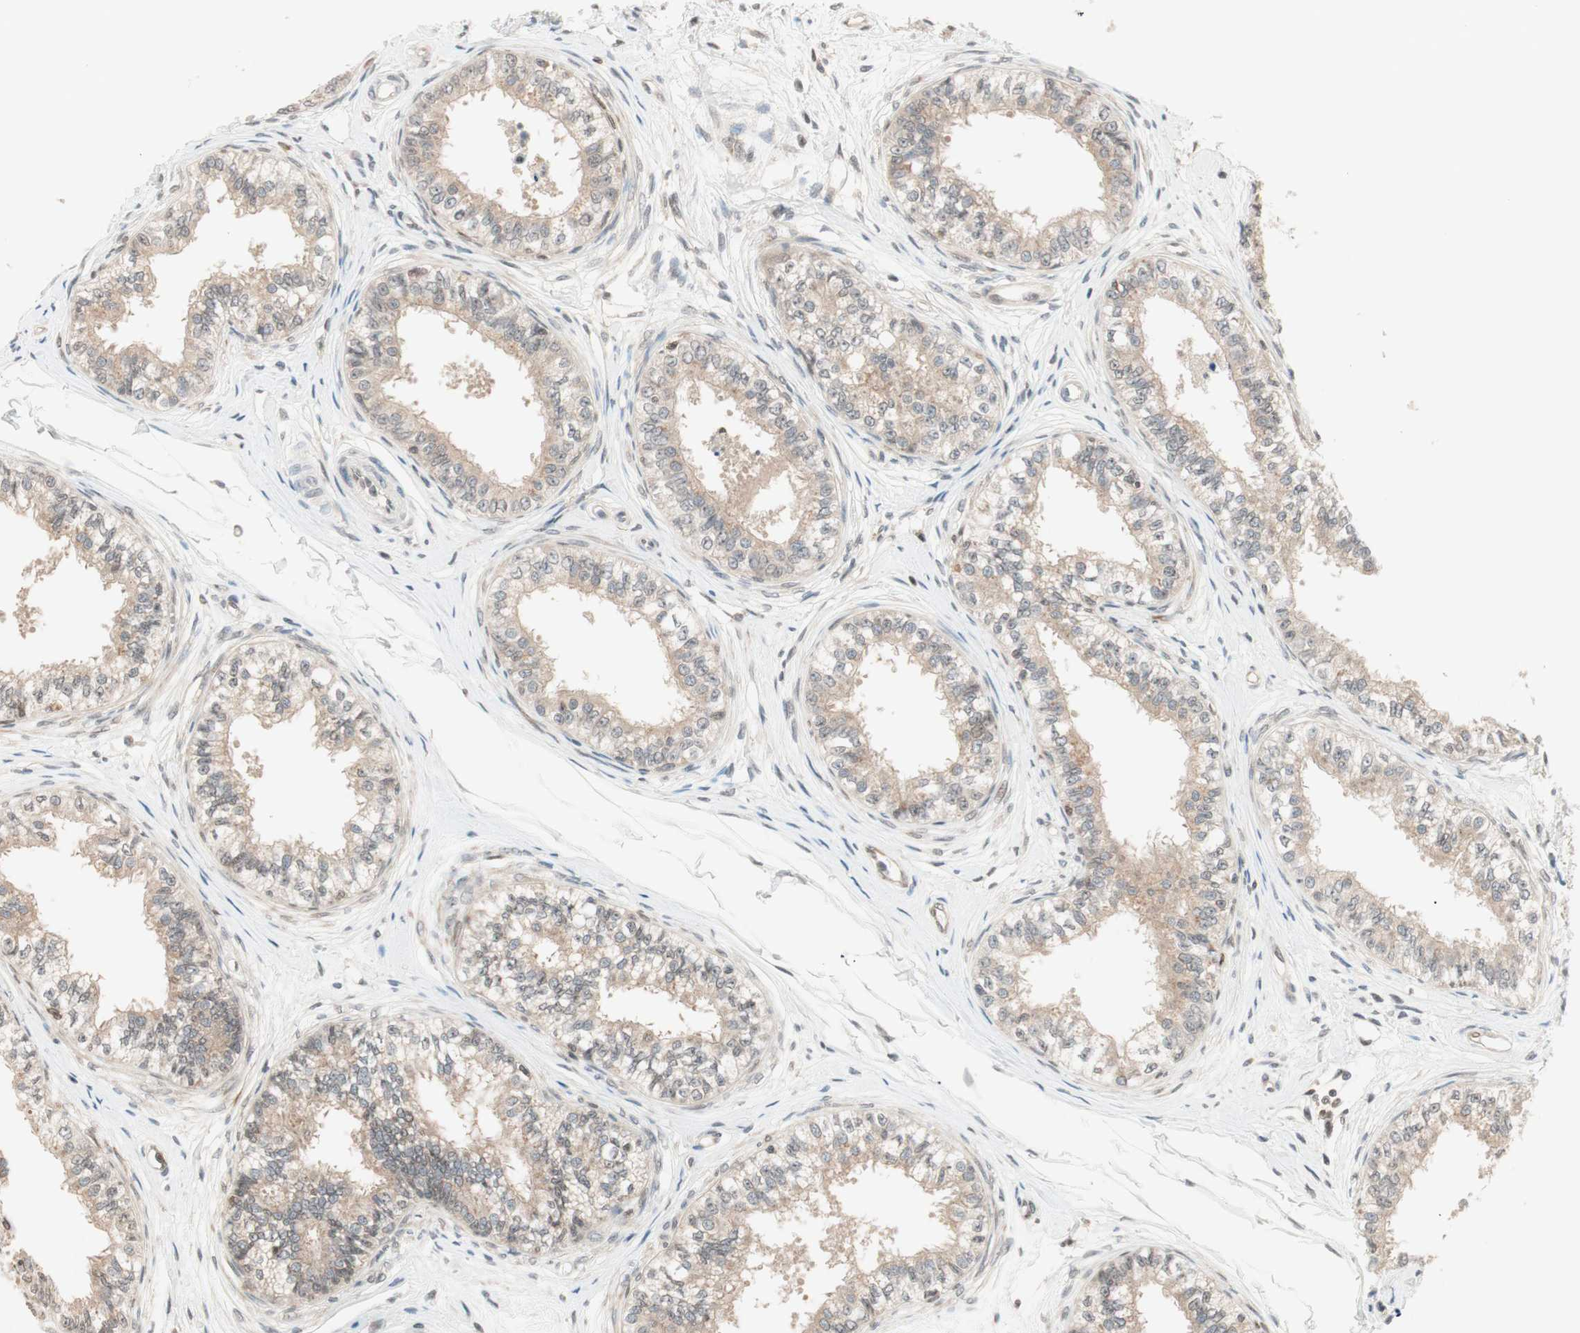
{"staining": {"intensity": "moderate", "quantity": "25%-75%", "location": "cytoplasmic/membranous,nuclear"}, "tissue": "epididymis", "cell_type": "Glandular cells", "image_type": "normal", "snomed": [{"axis": "morphology", "description": "Normal tissue, NOS"}, {"axis": "morphology", "description": "Adenocarcinoma, metastatic, NOS"}, {"axis": "topography", "description": "Testis"}, {"axis": "topography", "description": "Epididymis"}], "caption": "DAB (3,3'-diaminobenzidine) immunohistochemical staining of normal human epididymis reveals moderate cytoplasmic/membranous,nuclear protein positivity in approximately 25%-75% of glandular cells. (DAB (3,3'-diaminobenzidine) IHC with brightfield microscopy, high magnification).", "gene": "UBE2I", "patient": {"sex": "male", "age": 26}}